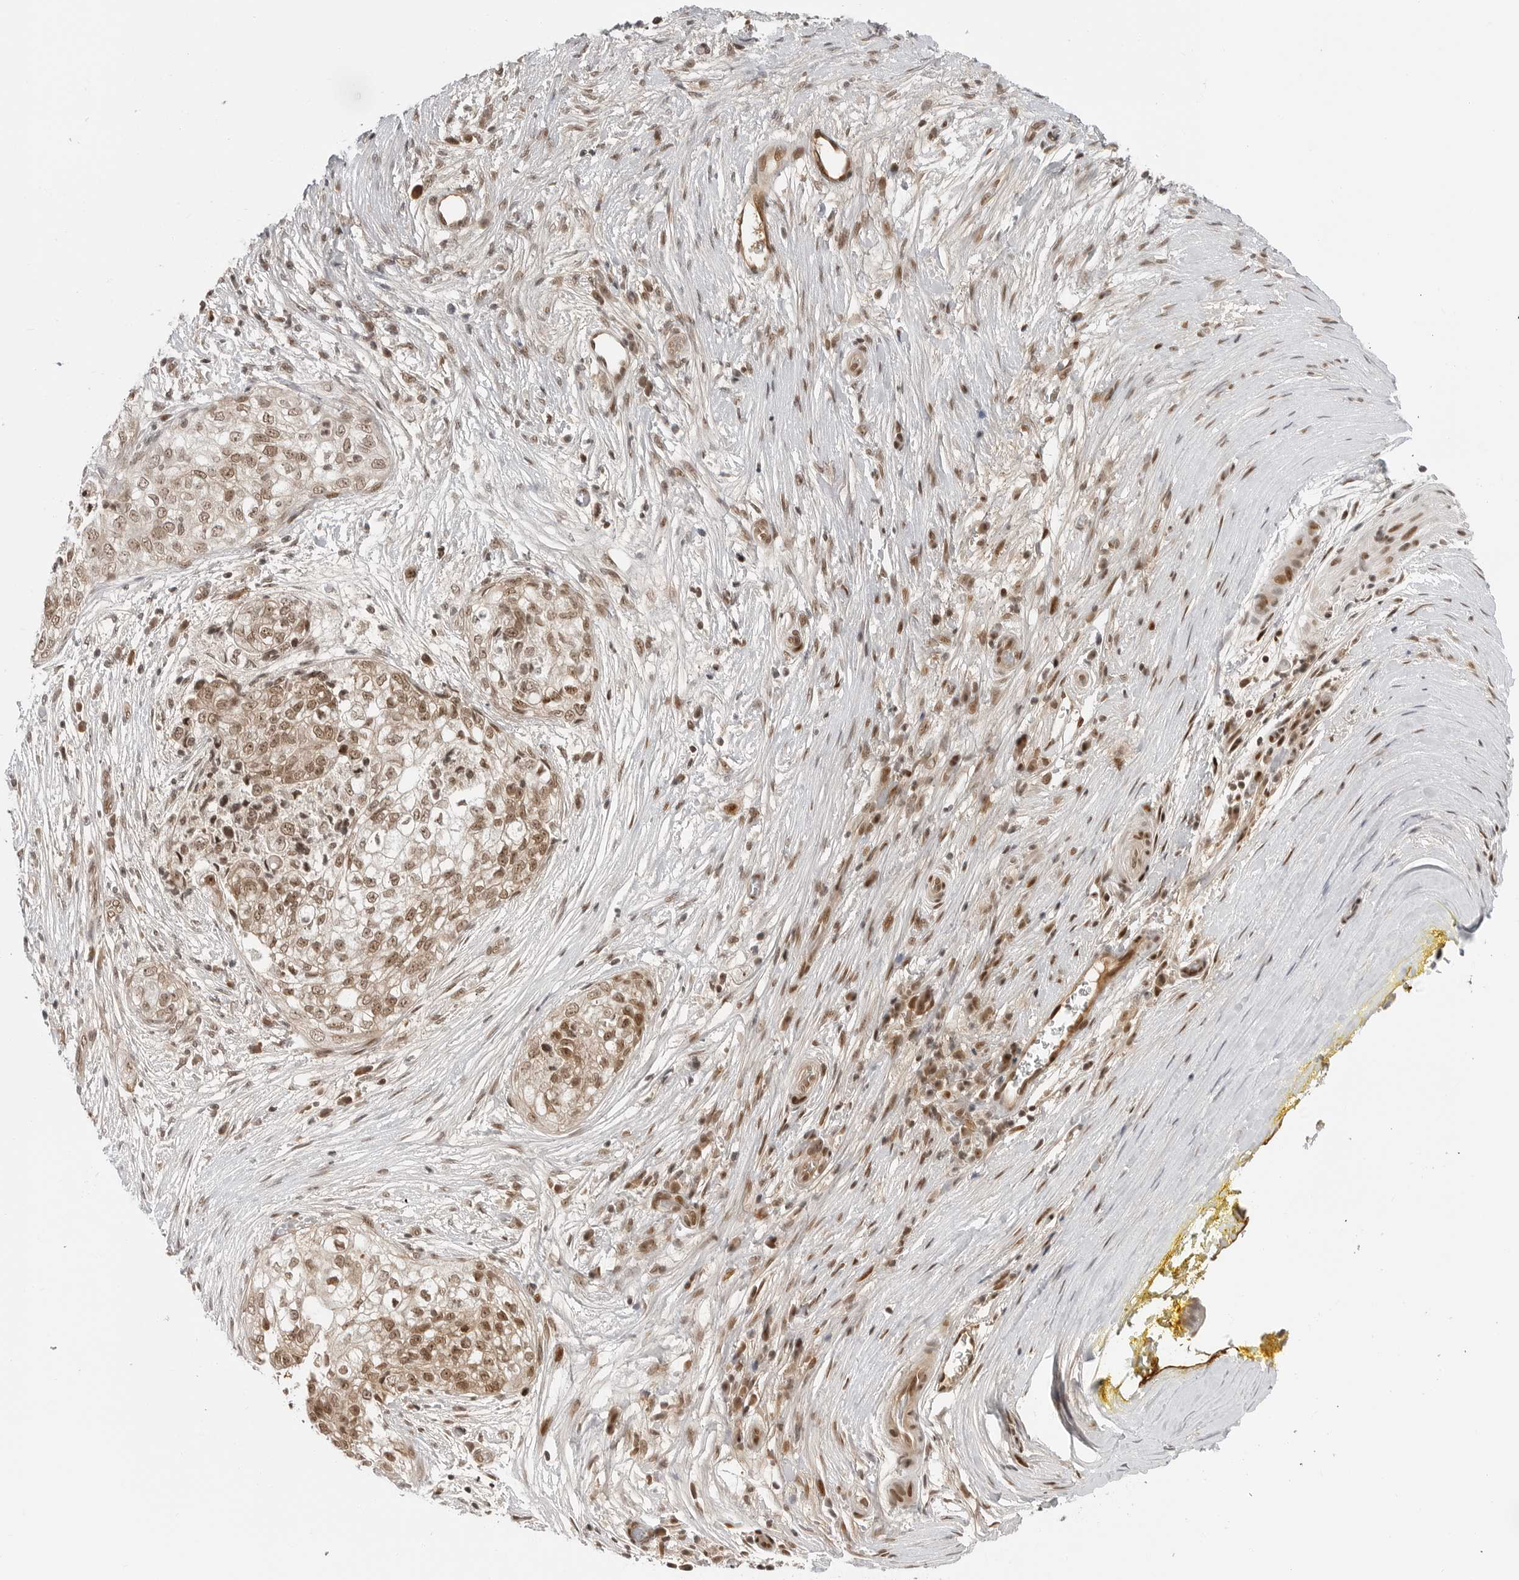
{"staining": {"intensity": "moderate", "quantity": ">75%", "location": "cytoplasmic/membranous,nuclear"}, "tissue": "pancreatic cancer", "cell_type": "Tumor cells", "image_type": "cancer", "snomed": [{"axis": "morphology", "description": "Adenocarcinoma, NOS"}, {"axis": "topography", "description": "Pancreas"}], "caption": "This is a micrograph of immunohistochemistry staining of adenocarcinoma (pancreatic), which shows moderate positivity in the cytoplasmic/membranous and nuclear of tumor cells.", "gene": "C8orf33", "patient": {"sex": "male", "age": 72}}